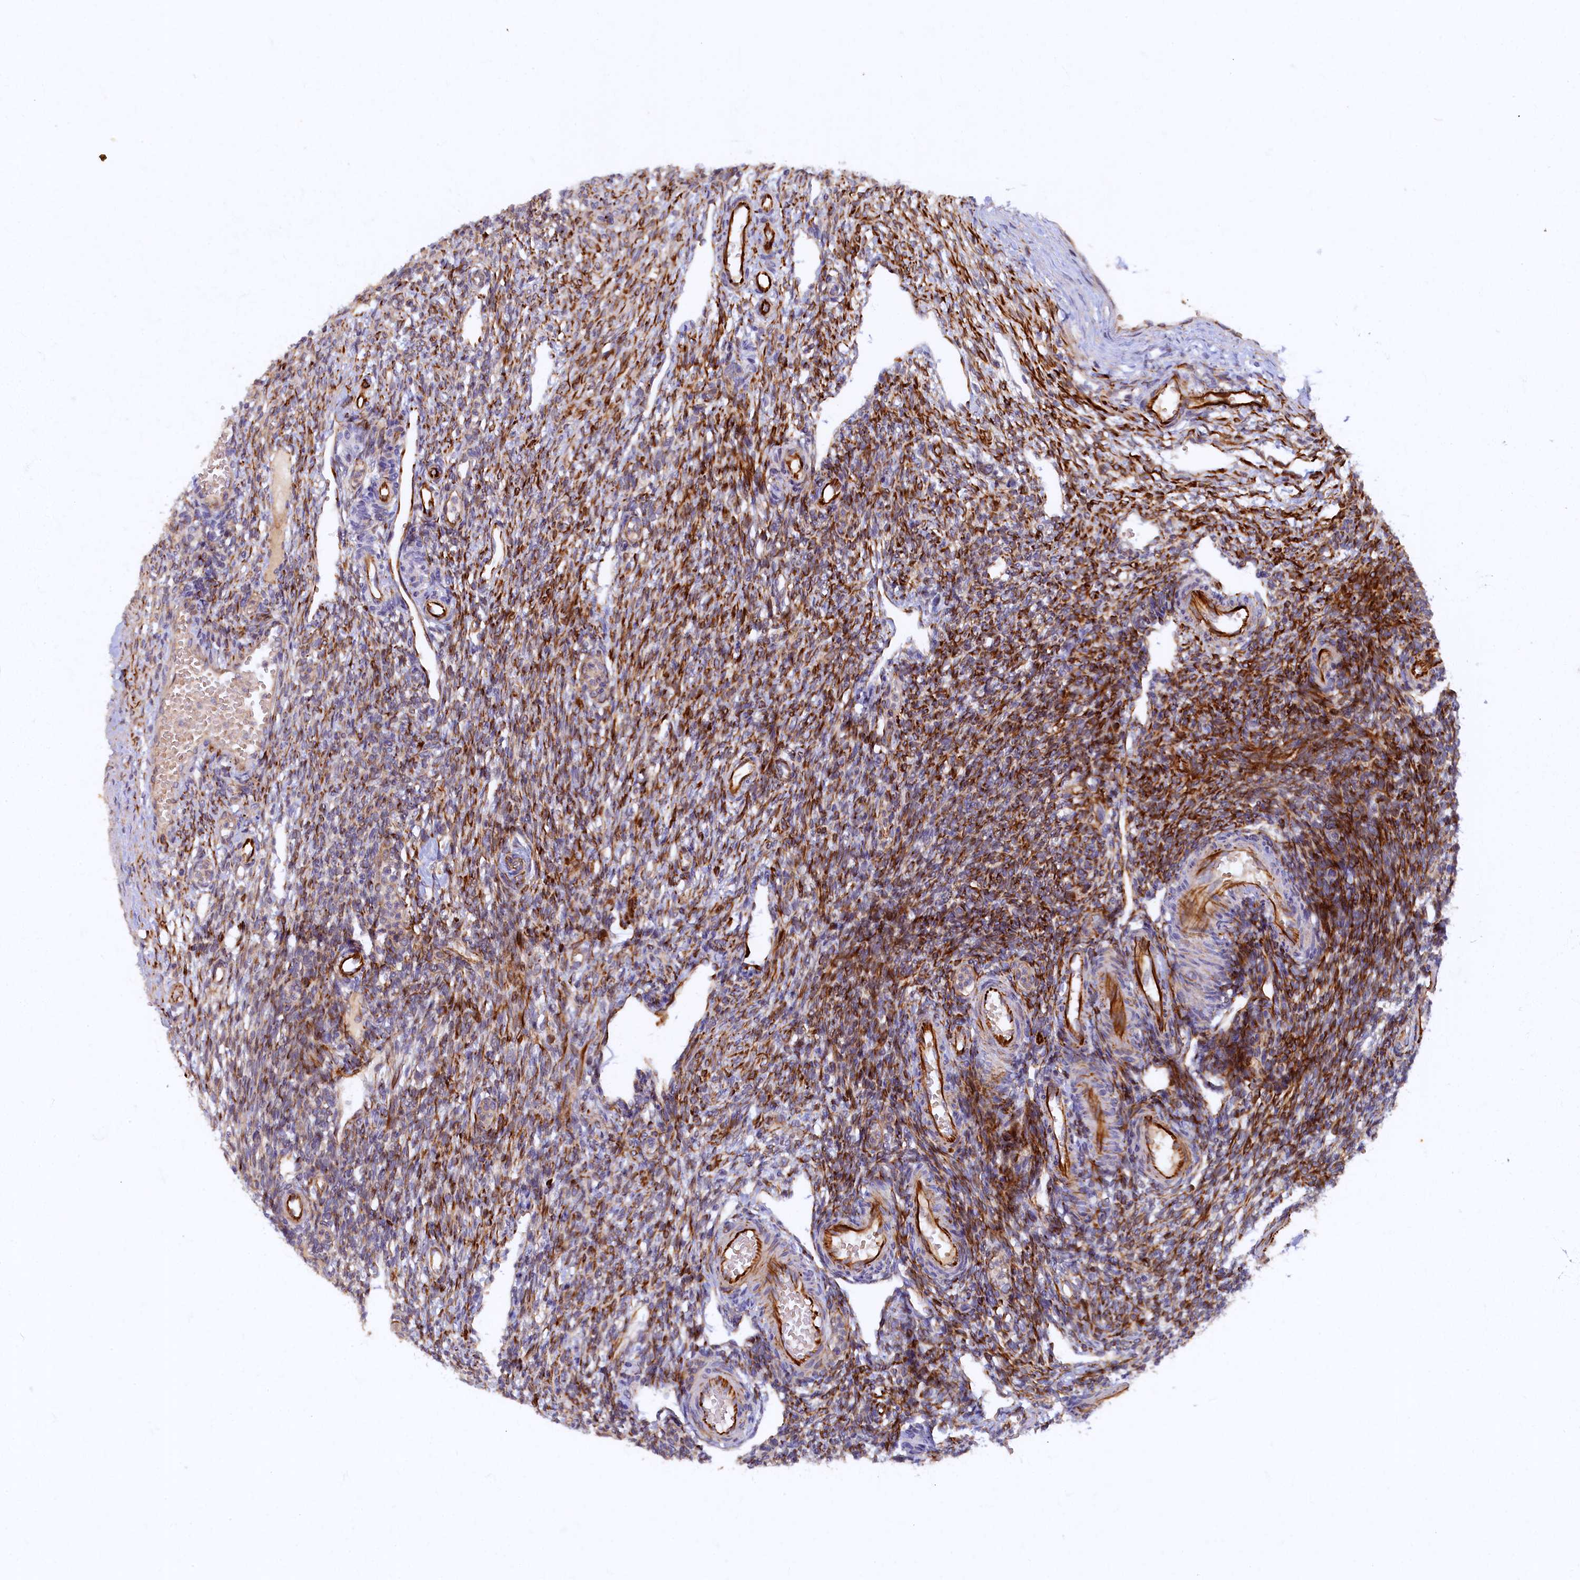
{"staining": {"intensity": "moderate", "quantity": "25%-75%", "location": "cytoplasmic/membranous"}, "tissue": "ovary", "cell_type": "Ovarian stroma cells", "image_type": "normal", "snomed": [{"axis": "morphology", "description": "Normal tissue, NOS"}, {"axis": "morphology", "description": "Cyst, NOS"}, {"axis": "topography", "description": "Ovary"}], "caption": "Ovary stained for a protein displays moderate cytoplasmic/membranous positivity in ovarian stroma cells. Immunohistochemistry (ihc) stains the protein of interest in brown and the nuclei are stained blue.", "gene": "ARL11", "patient": {"sex": "female", "age": 33}}